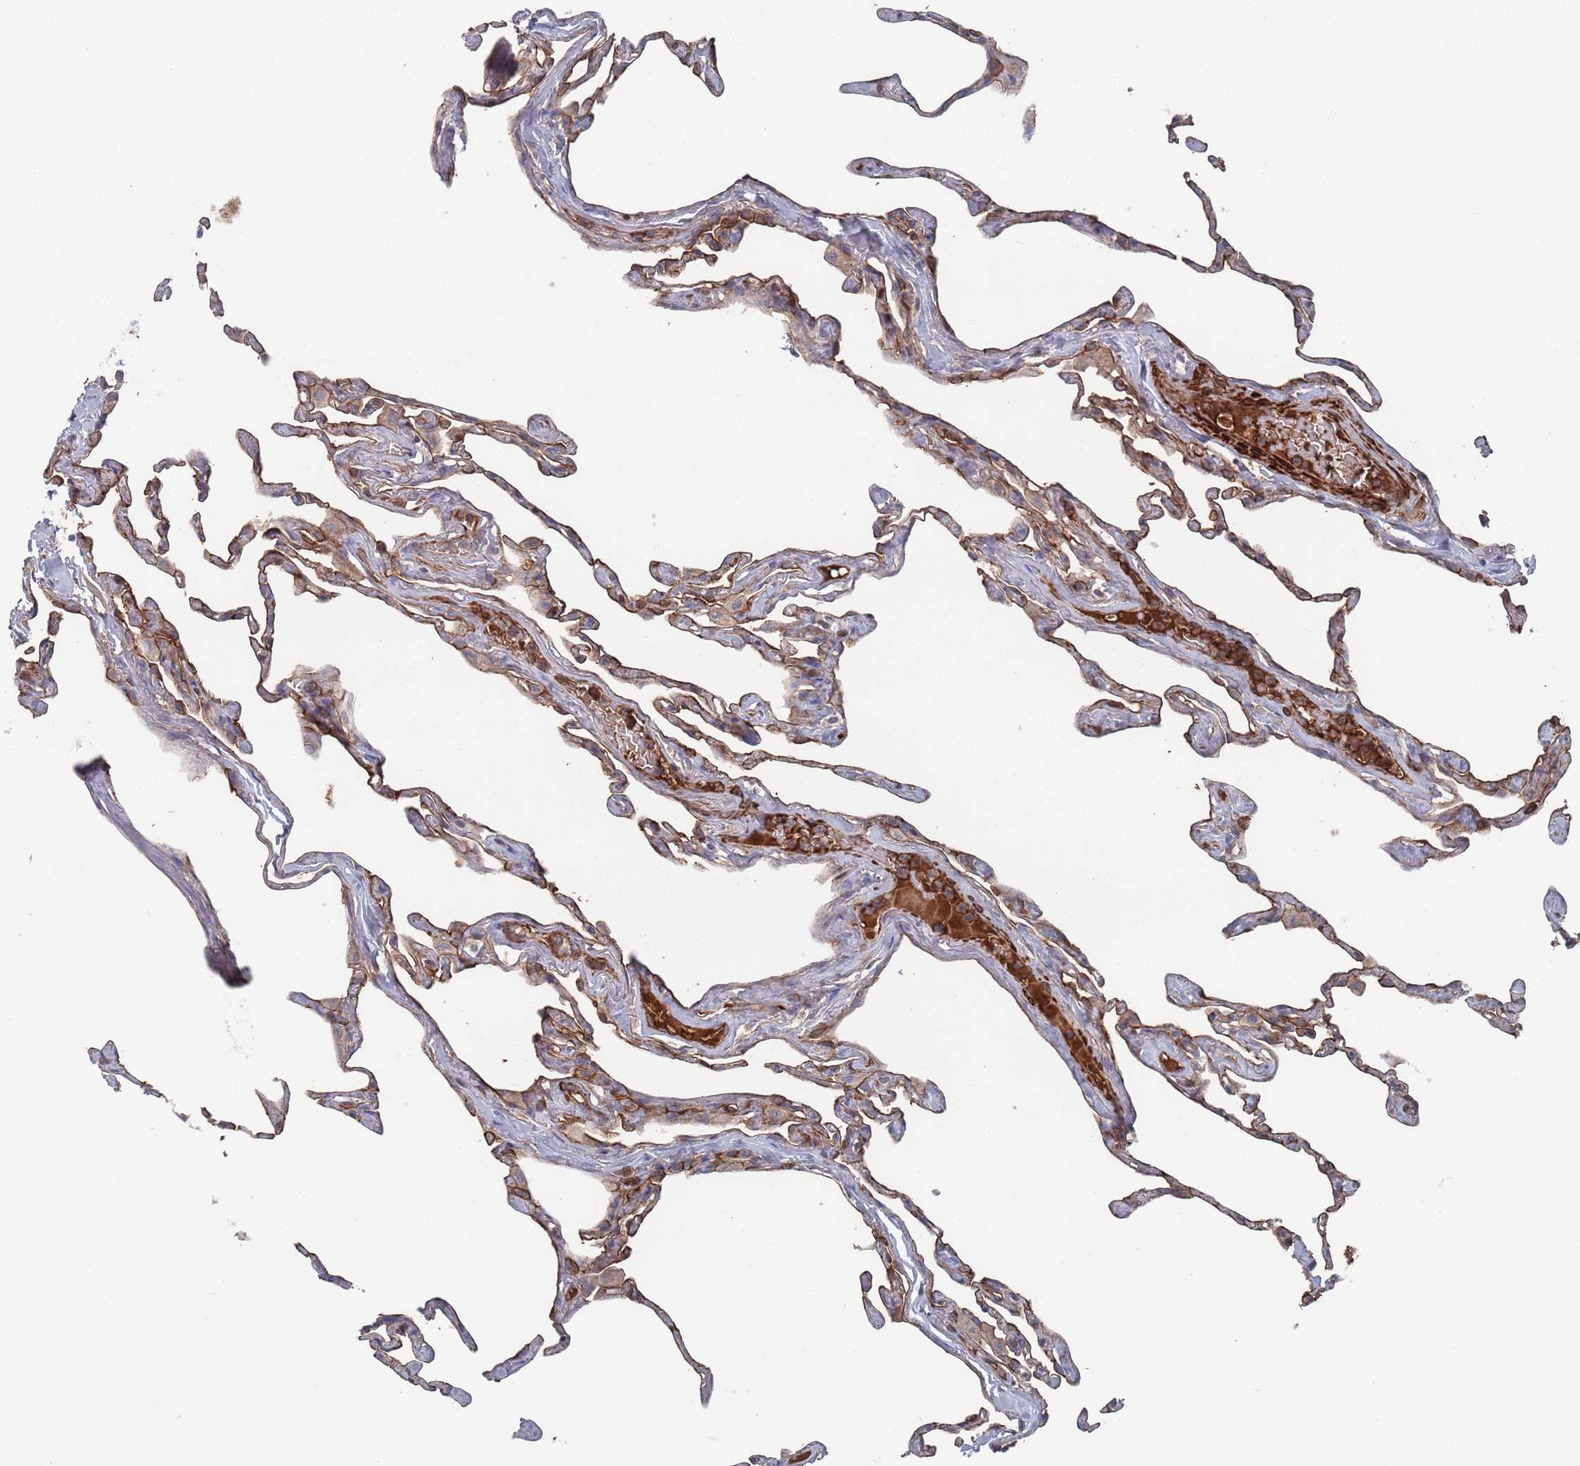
{"staining": {"intensity": "moderate", "quantity": "25%-75%", "location": "cytoplasmic/membranous"}, "tissue": "lung", "cell_type": "Alveolar cells", "image_type": "normal", "snomed": [{"axis": "morphology", "description": "Normal tissue, NOS"}, {"axis": "topography", "description": "Lung"}], "caption": "This photomicrograph exhibits IHC staining of normal human lung, with medium moderate cytoplasmic/membranous positivity in about 25%-75% of alveolar cells.", "gene": "PLEKHA4", "patient": {"sex": "male", "age": 65}}